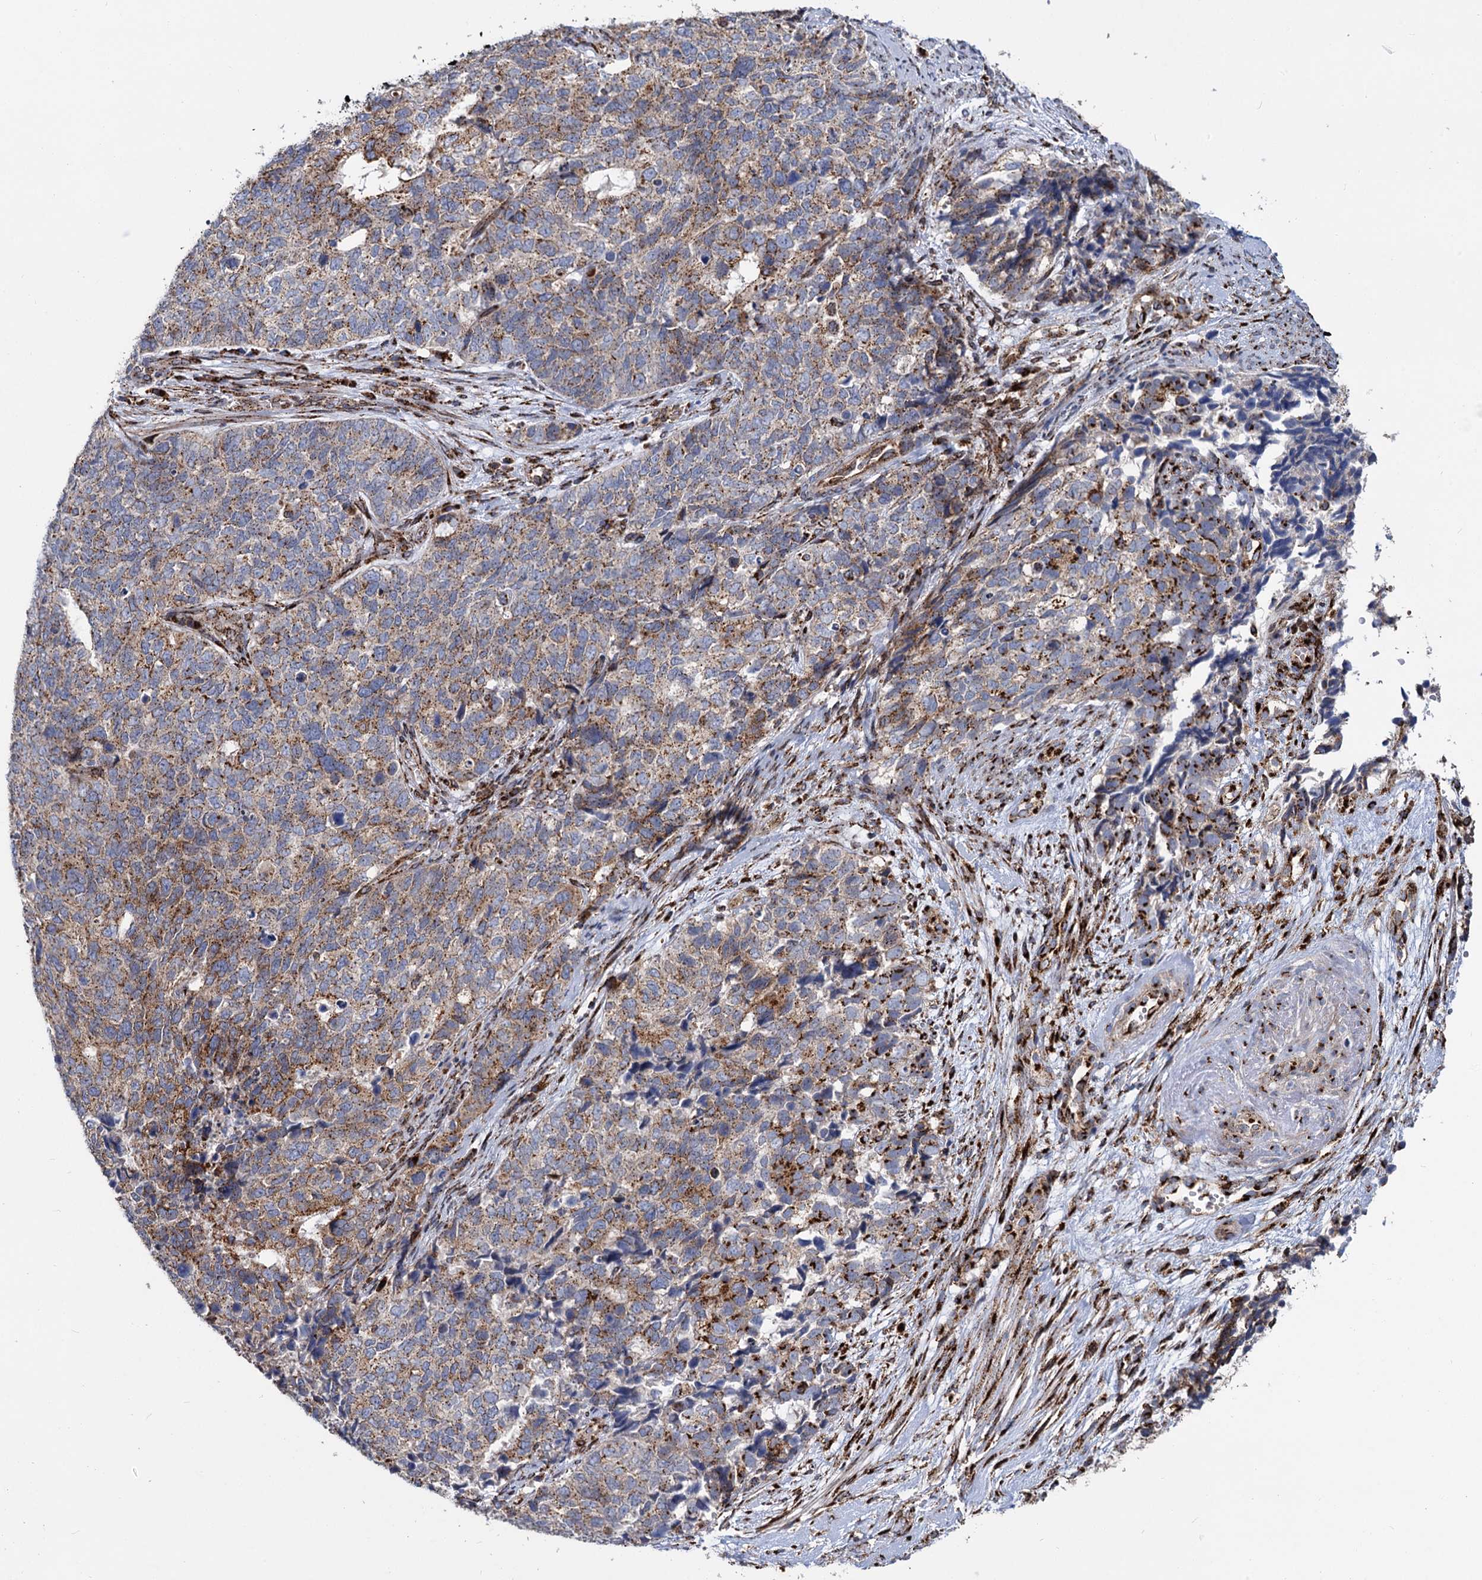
{"staining": {"intensity": "moderate", "quantity": ">75%", "location": "cytoplasmic/membranous"}, "tissue": "cervical cancer", "cell_type": "Tumor cells", "image_type": "cancer", "snomed": [{"axis": "morphology", "description": "Squamous cell carcinoma, NOS"}, {"axis": "topography", "description": "Cervix"}], "caption": "A high-resolution image shows immunohistochemistry (IHC) staining of cervical squamous cell carcinoma, which reveals moderate cytoplasmic/membranous expression in about >75% of tumor cells.", "gene": "SUPT20H", "patient": {"sex": "female", "age": 63}}